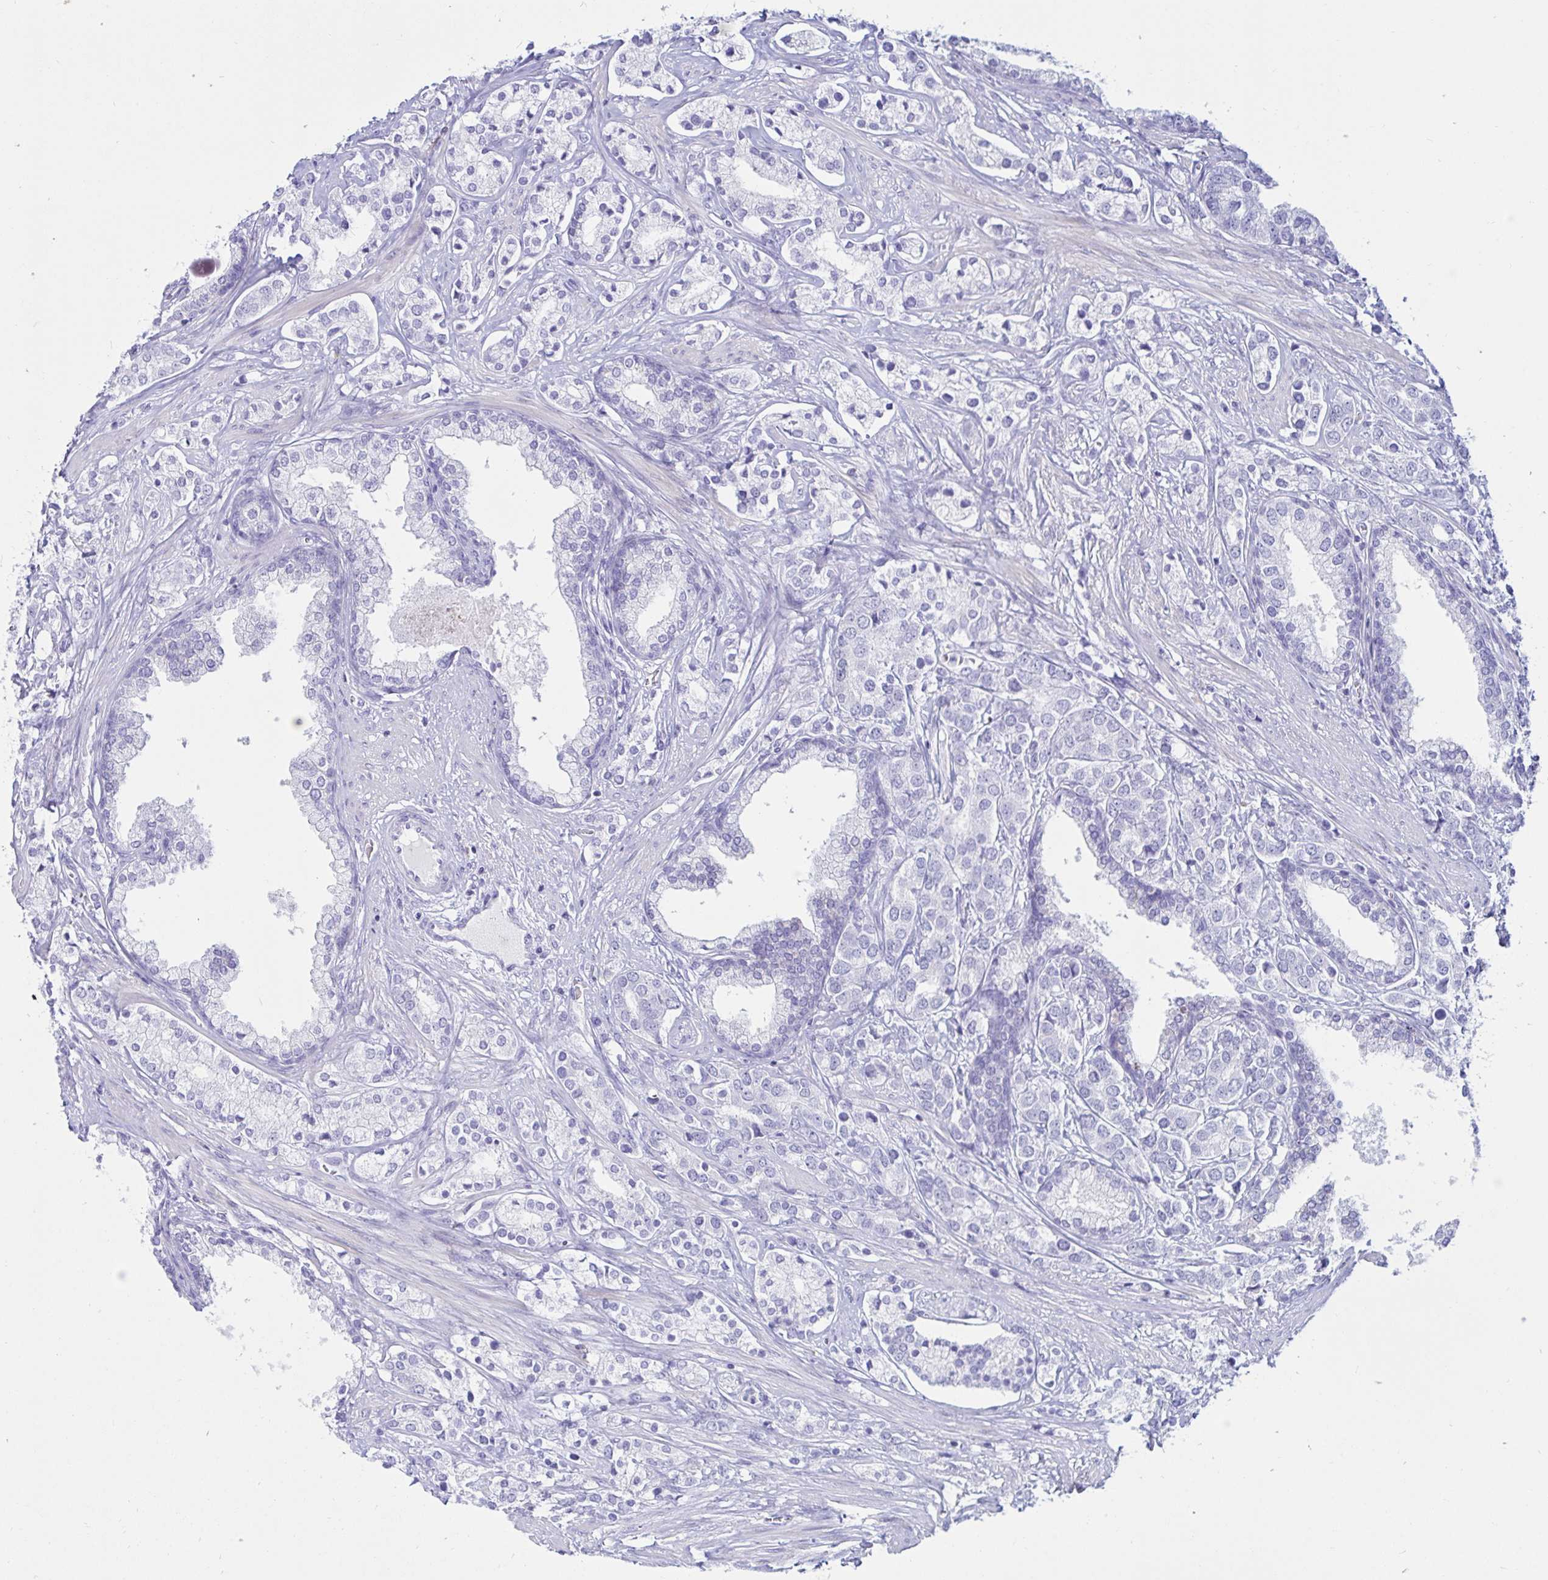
{"staining": {"intensity": "negative", "quantity": "none", "location": "none"}, "tissue": "prostate cancer", "cell_type": "Tumor cells", "image_type": "cancer", "snomed": [{"axis": "morphology", "description": "Adenocarcinoma, High grade"}, {"axis": "topography", "description": "Prostate"}], "caption": "The histopathology image exhibits no significant expression in tumor cells of prostate adenocarcinoma (high-grade).", "gene": "BEST1", "patient": {"sex": "male", "age": 58}}